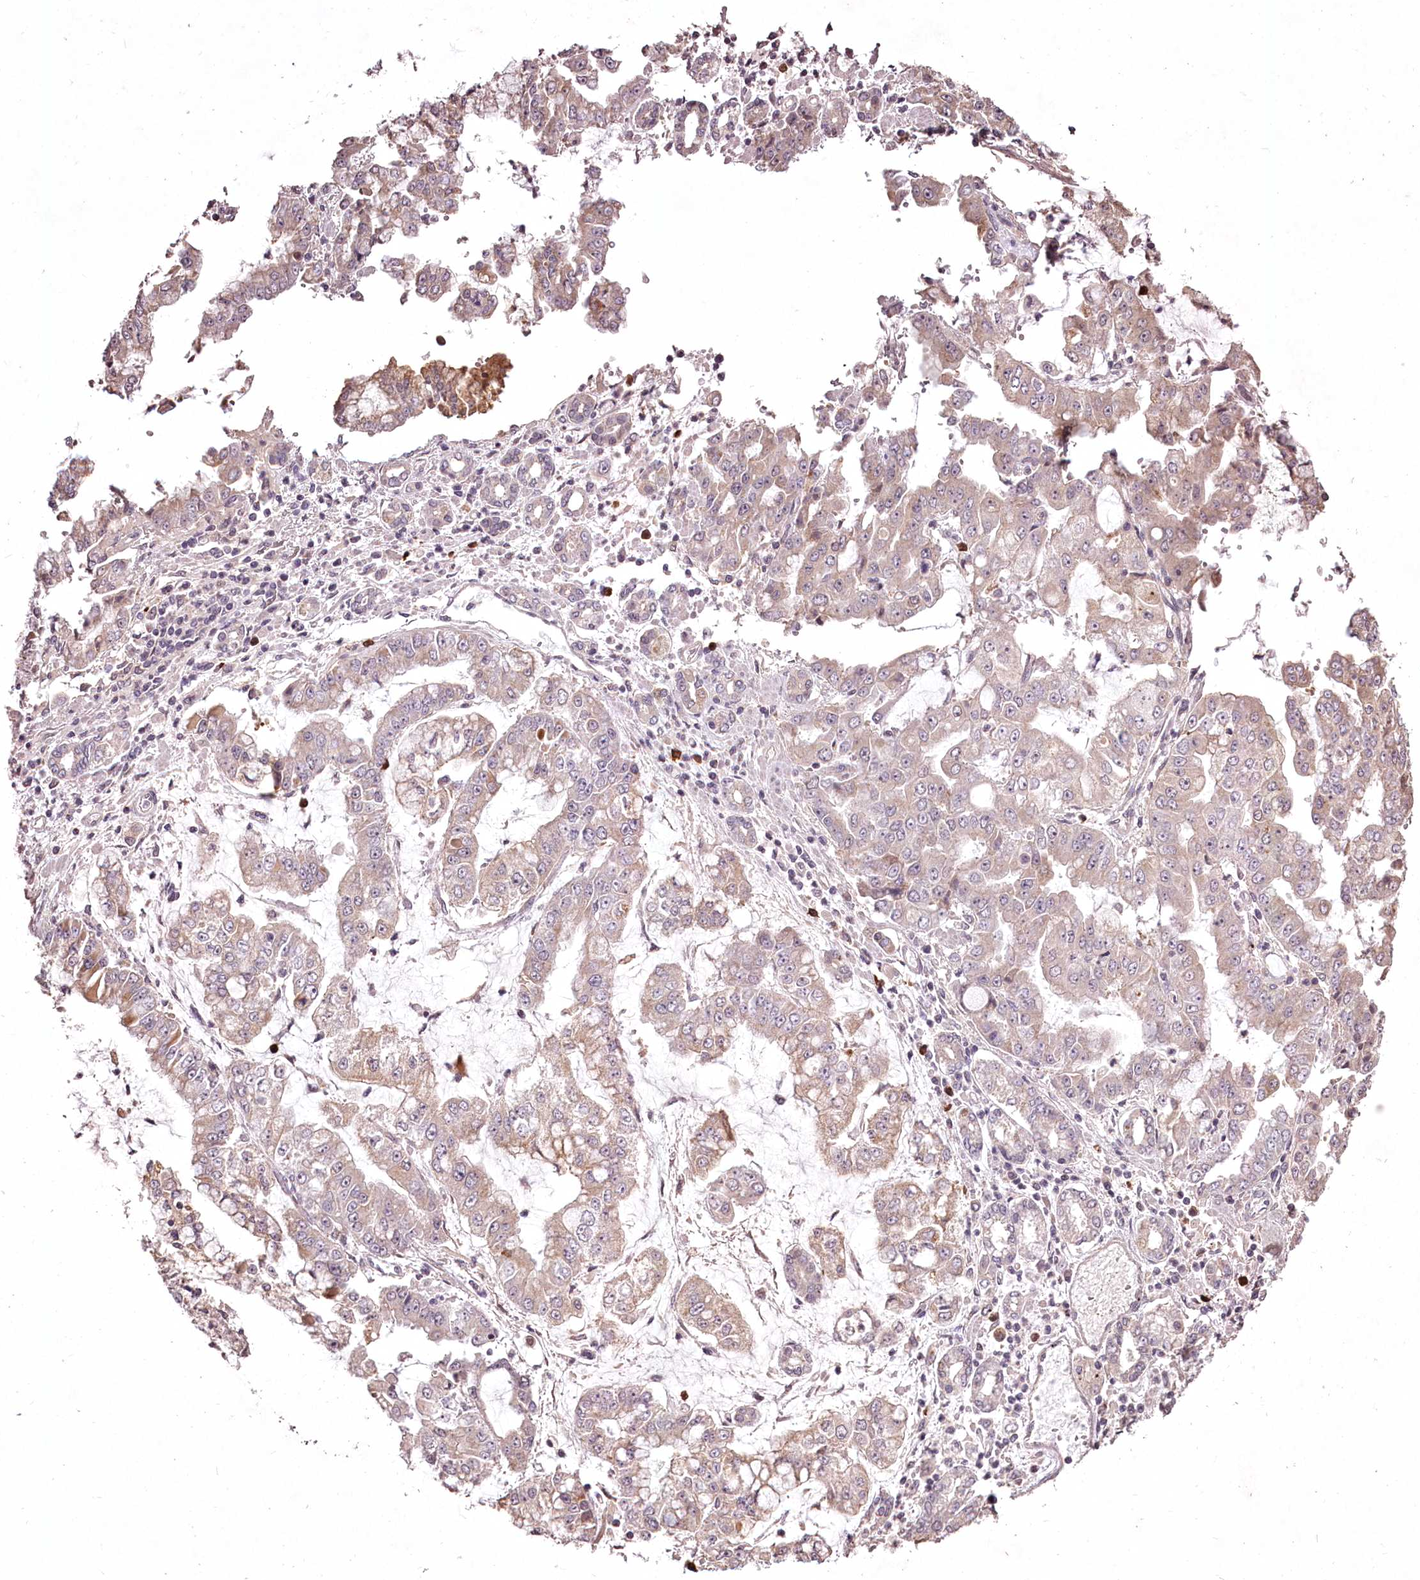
{"staining": {"intensity": "weak", "quantity": "25%-75%", "location": "cytoplasmic/membranous"}, "tissue": "stomach cancer", "cell_type": "Tumor cells", "image_type": "cancer", "snomed": [{"axis": "morphology", "description": "Adenocarcinoma, NOS"}, {"axis": "topography", "description": "Stomach"}], "caption": "Stomach cancer stained with a brown dye shows weak cytoplasmic/membranous positive expression in approximately 25%-75% of tumor cells.", "gene": "ADRA1D", "patient": {"sex": "male", "age": 76}}